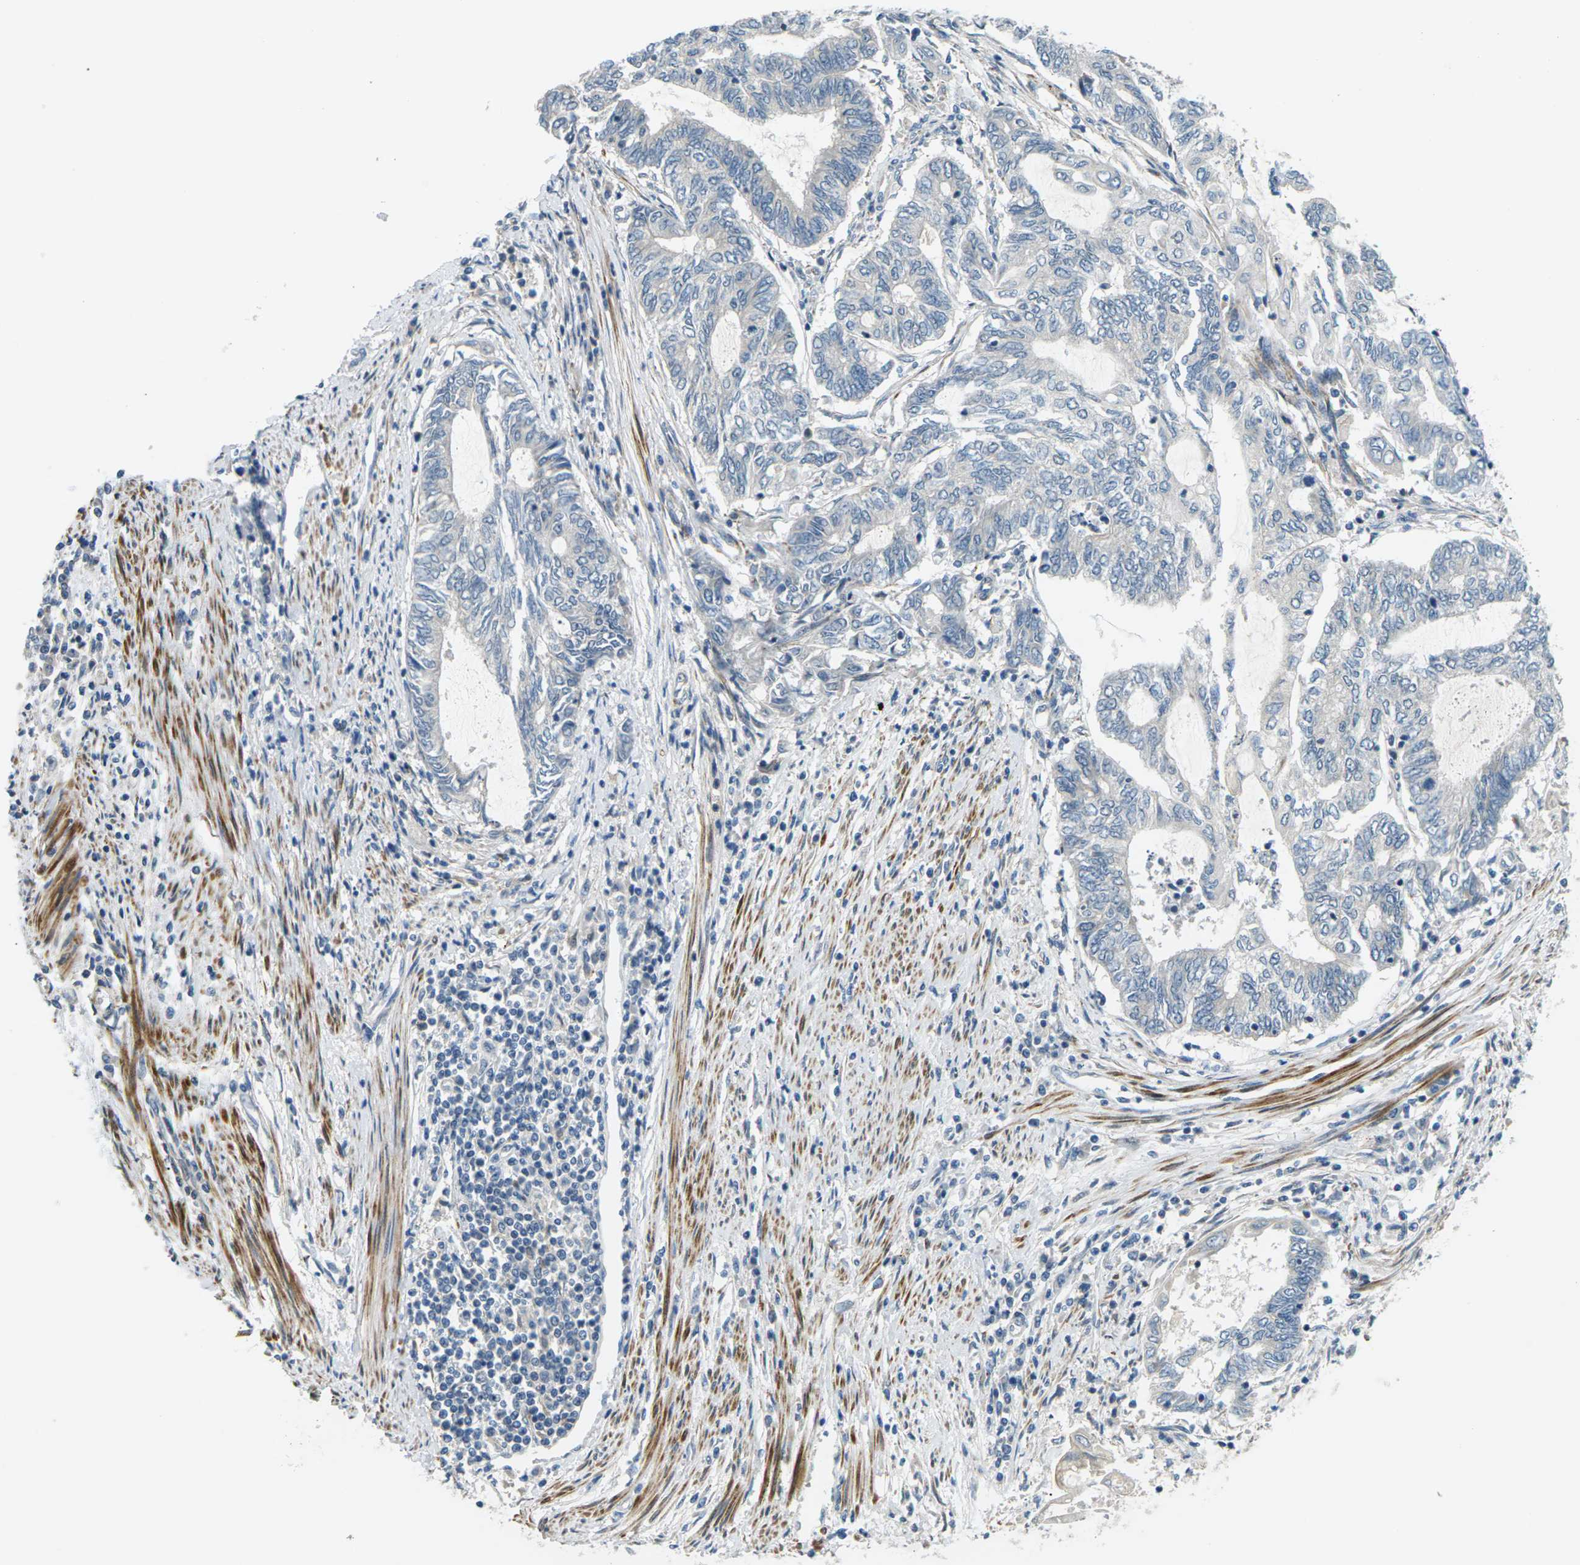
{"staining": {"intensity": "negative", "quantity": "none", "location": "none"}, "tissue": "endometrial cancer", "cell_type": "Tumor cells", "image_type": "cancer", "snomed": [{"axis": "morphology", "description": "Adenocarcinoma, NOS"}, {"axis": "topography", "description": "Uterus"}, {"axis": "topography", "description": "Endometrium"}], "caption": "IHC of human endometrial cancer shows no expression in tumor cells. The staining was performed using DAB to visualize the protein expression in brown, while the nuclei were stained in blue with hematoxylin (Magnification: 20x).", "gene": "SLC13A3", "patient": {"sex": "female", "age": 70}}